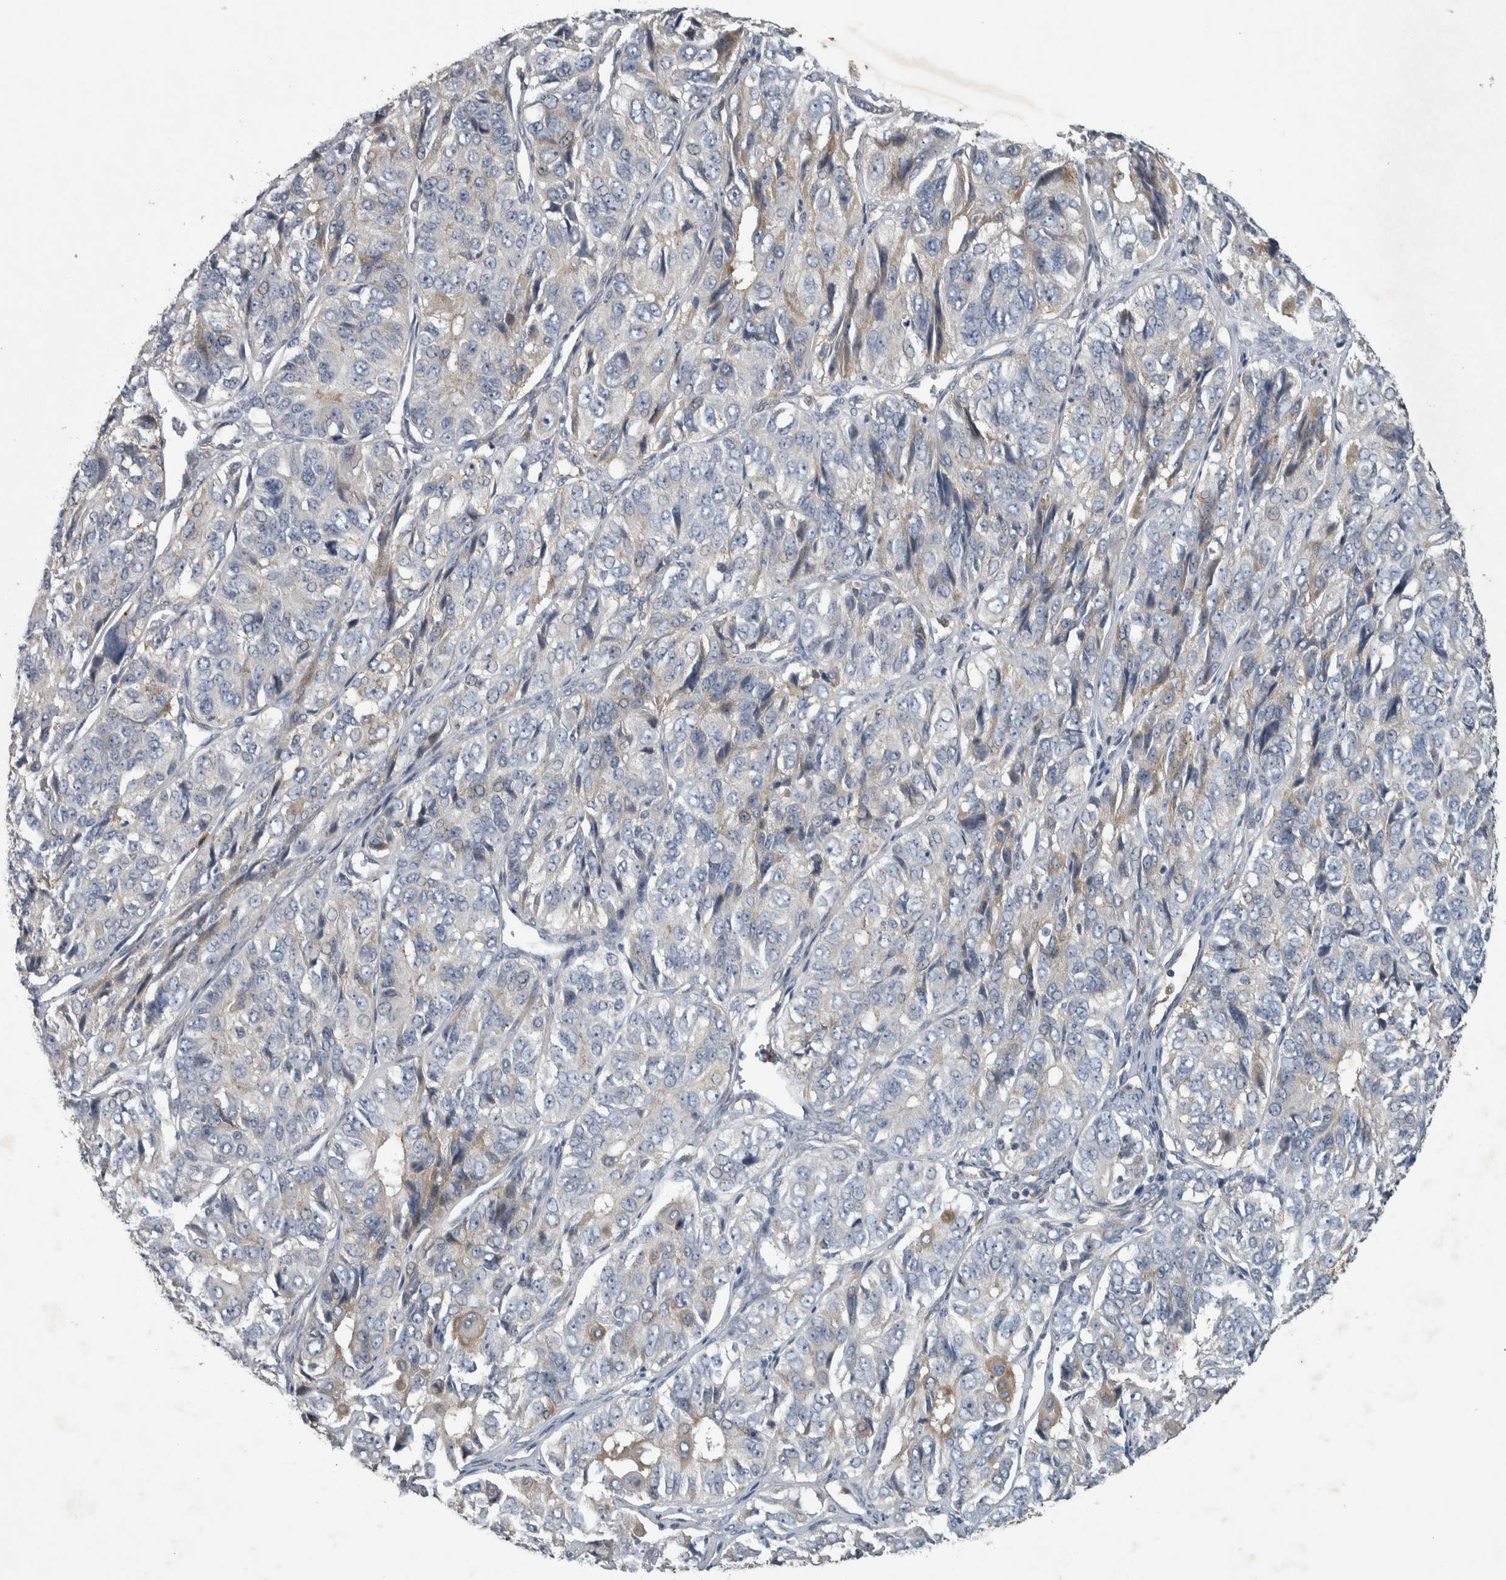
{"staining": {"intensity": "weak", "quantity": "<25%", "location": "cytoplasmic/membranous"}, "tissue": "ovarian cancer", "cell_type": "Tumor cells", "image_type": "cancer", "snomed": [{"axis": "morphology", "description": "Carcinoma, endometroid"}, {"axis": "topography", "description": "Ovary"}], "caption": "This is an immunohistochemistry (IHC) photomicrograph of human ovarian endometroid carcinoma. There is no expression in tumor cells.", "gene": "NT5C2", "patient": {"sex": "female", "age": 51}}